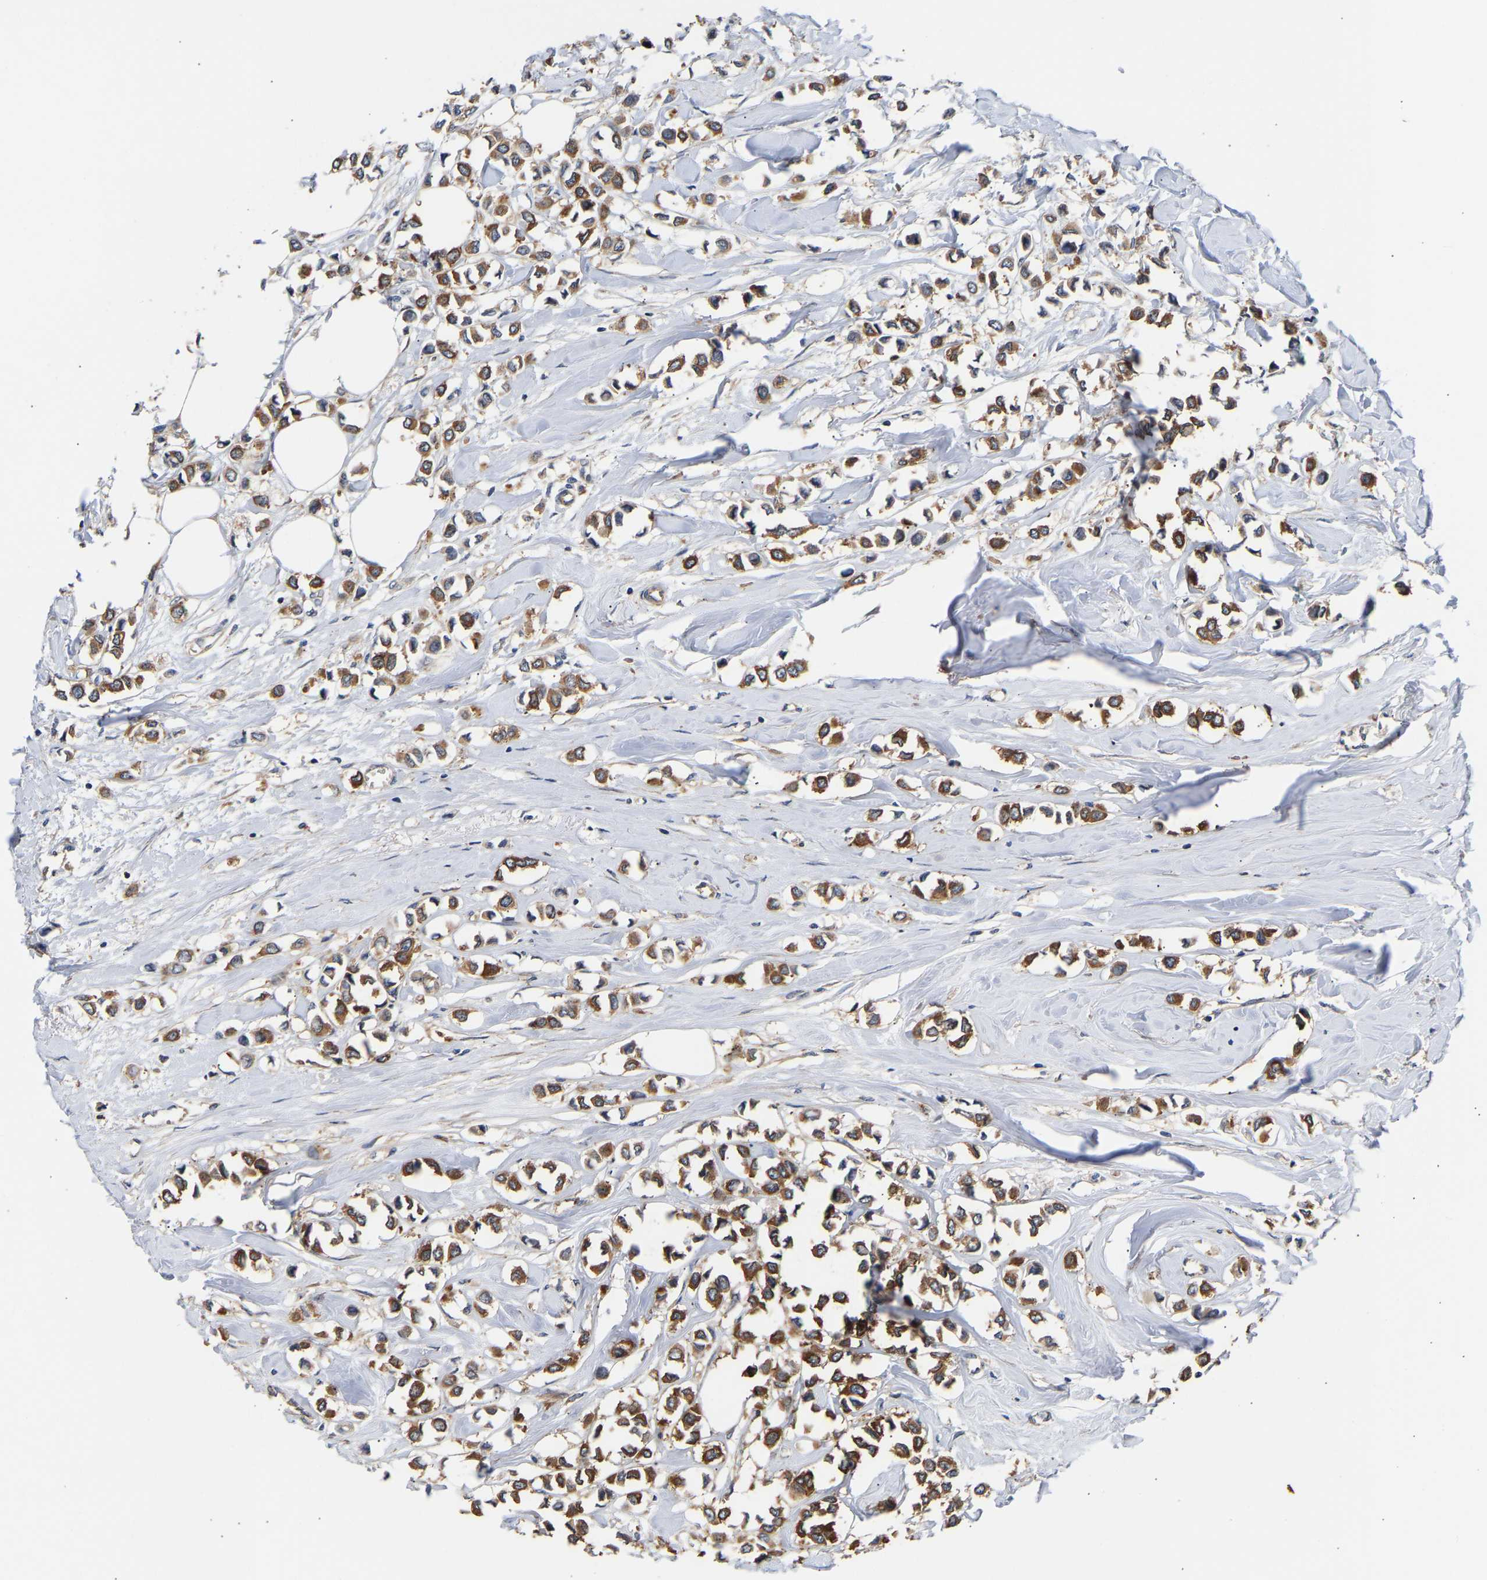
{"staining": {"intensity": "moderate", "quantity": ">75%", "location": "cytoplasmic/membranous"}, "tissue": "breast cancer", "cell_type": "Tumor cells", "image_type": "cancer", "snomed": [{"axis": "morphology", "description": "Lobular carcinoma"}, {"axis": "topography", "description": "Breast"}], "caption": "Protein staining displays moderate cytoplasmic/membranous expression in about >75% of tumor cells in breast cancer.", "gene": "LRBA", "patient": {"sex": "female", "age": 51}}